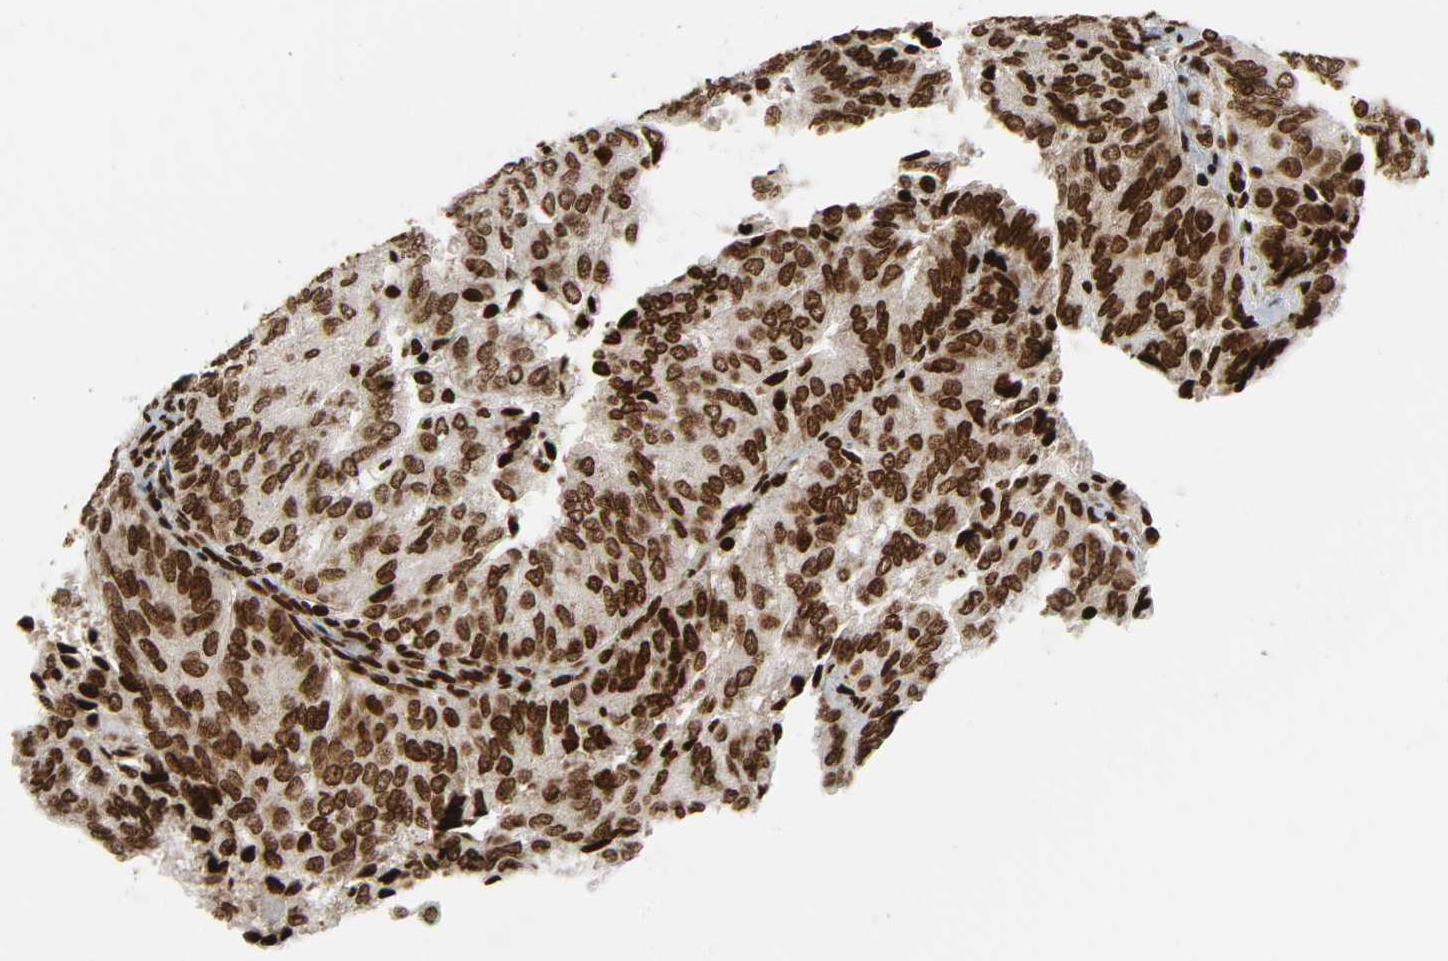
{"staining": {"intensity": "moderate", "quantity": ">75%", "location": "nuclear"}, "tissue": "endometrial cancer", "cell_type": "Tumor cells", "image_type": "cancer", "snomed": [{"axis": "morphology", "description": "Adenocarcinoma, NOS"}, {"axis": "topography", "description": "Uterus"}], "caption": "The histopathology image demonstrates staining of endometrial cancer, revealing moderate nuclear protein positivity (brown color) within tumor cells.", "gene": "RXRA", "patient": {"sex": "female", "age": 60}}